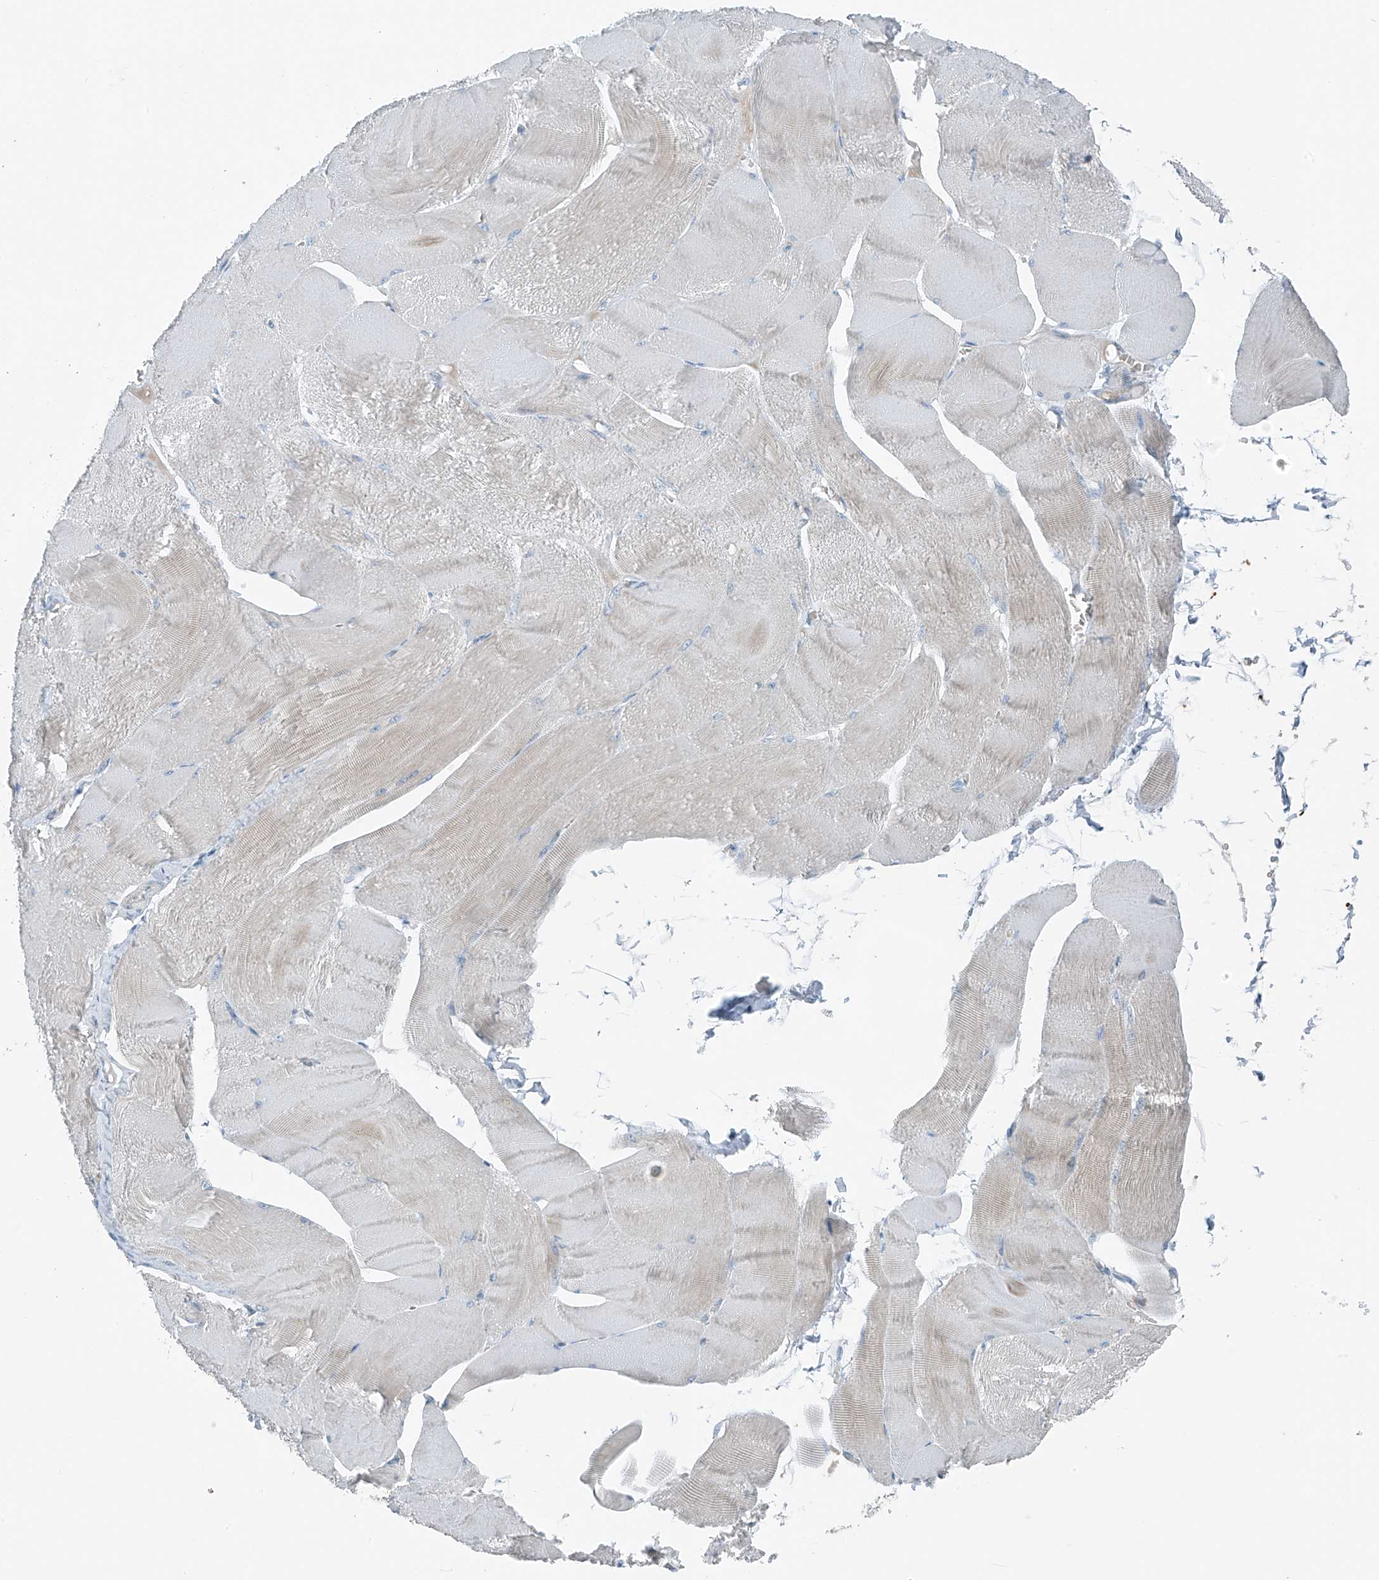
{"staining": {"intensity": "negative", "quantity": "none", "location": "none"}, "tissue": "skeletal muscle", "cell_type": "Myocytes", "image_type": "normal", "snomed": [{"axis": "morphology", "description": "Normal tissue, NOS"}, {"axis": "morphology", "description": "Basal cell carcinoma"}, {"axis": "topography", "description": "Skeletal muscle"}], "caption": "Histopathology image shows no significant protein expression in myocytes of normal skeletal muscle. Brightfield microscopy of IHC stained with DAB (brown) and hematoxylin (blue), captured at high magnification.", "gene": "SLC12A6", "patient": {"sex": "female", "age": 64}}